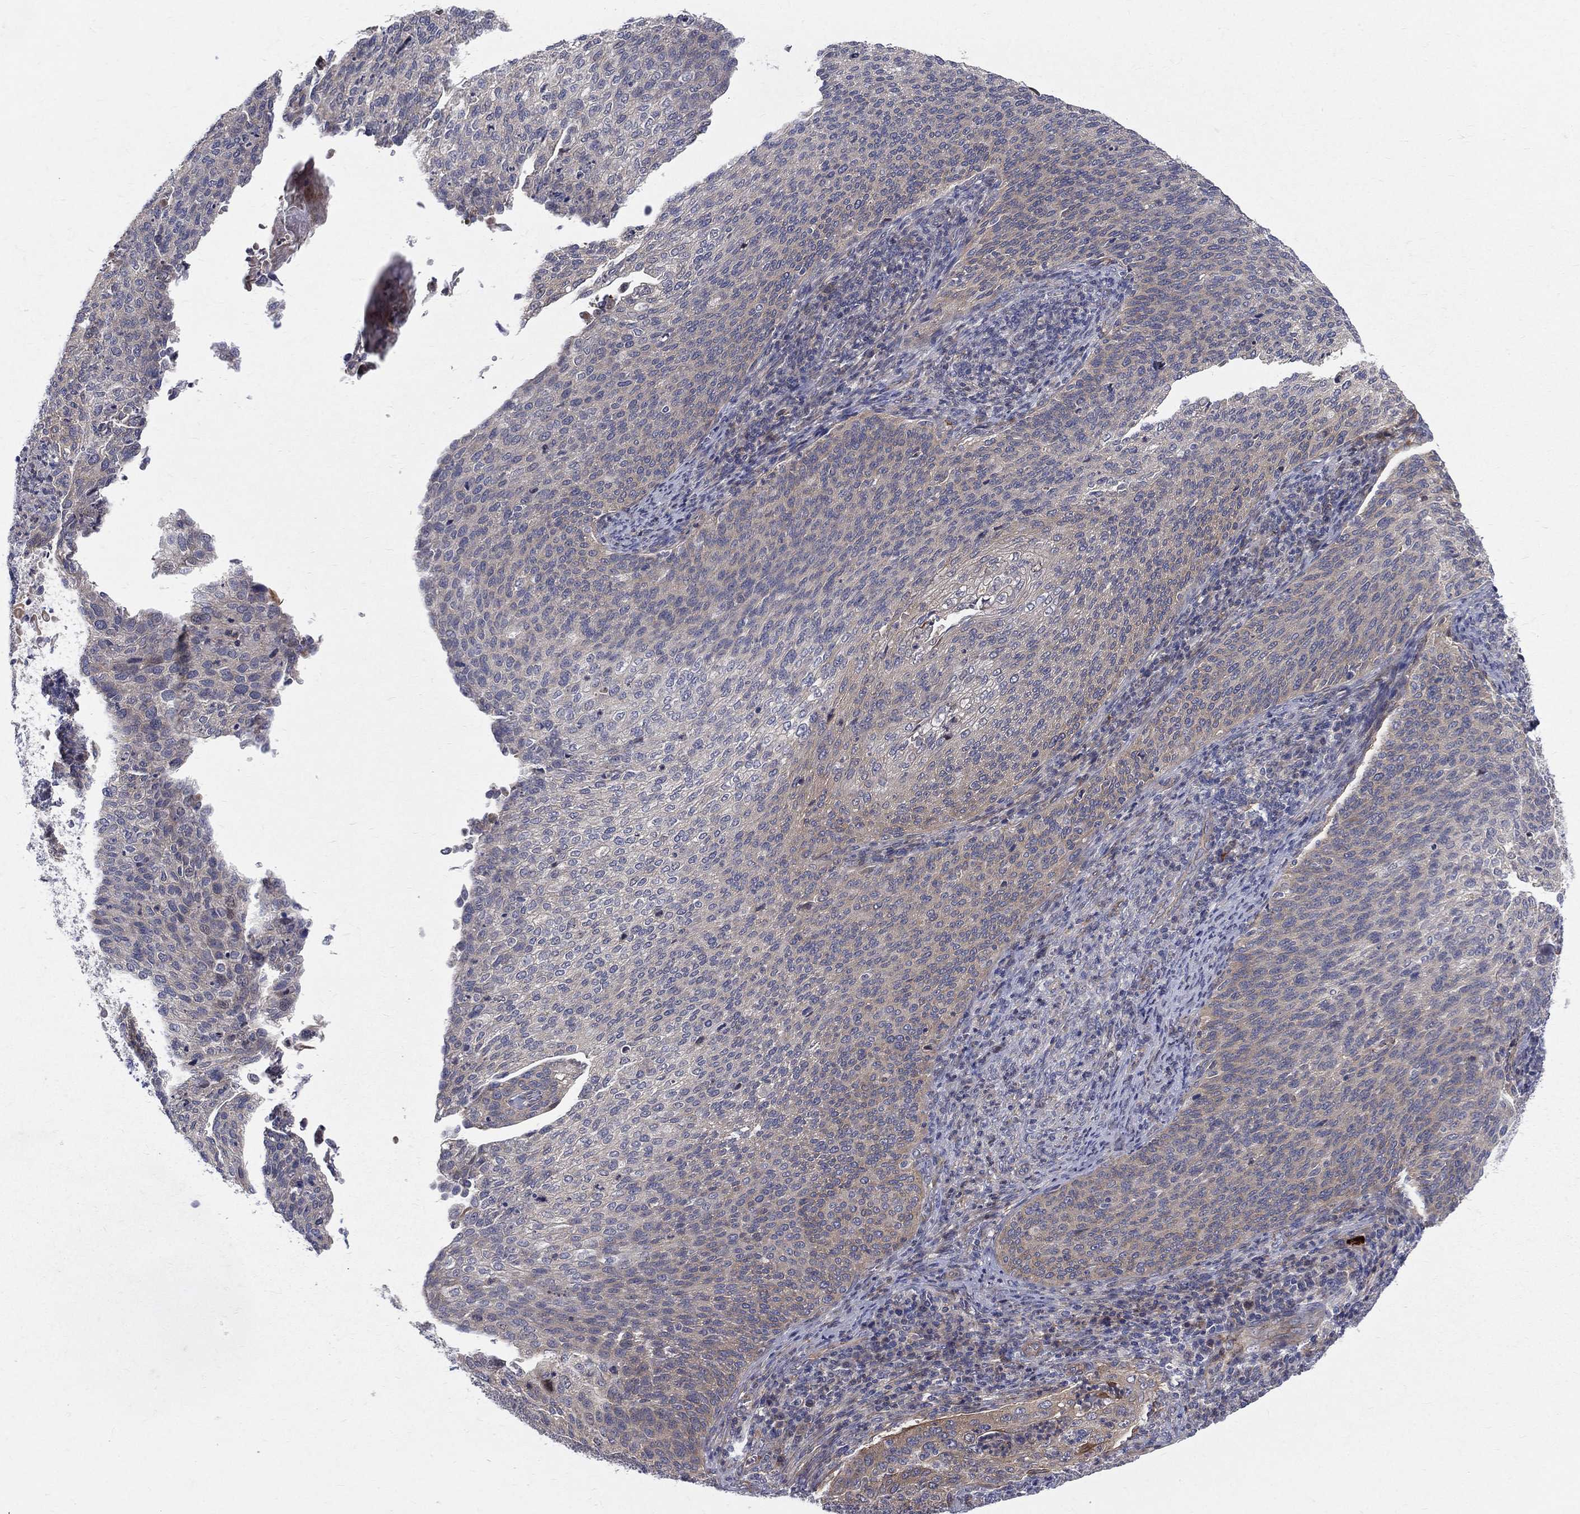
{"staining": {"intensity": "moderate", "quantity": "<25%", "location": "cytoplasmic/membranous"}, "tissue": "cervical cancer", "cell_type": "Tumor cells", "image_type": "cancer", "snomed": [{"axis": "morphology", "description": "Squamous cell carcinoma, NOS"}, {"axis": "topography", "description": "Cervix"}], "caption": "A histopathology image of human cervical squamous cell carcinoma stained for a protein displays moderate cytoplasmic/membranous brown staining in tumor cells. Nuclei are stained in blue.", "gene": "POMZP3", "patient": {"sex": "female", "age": 52}}